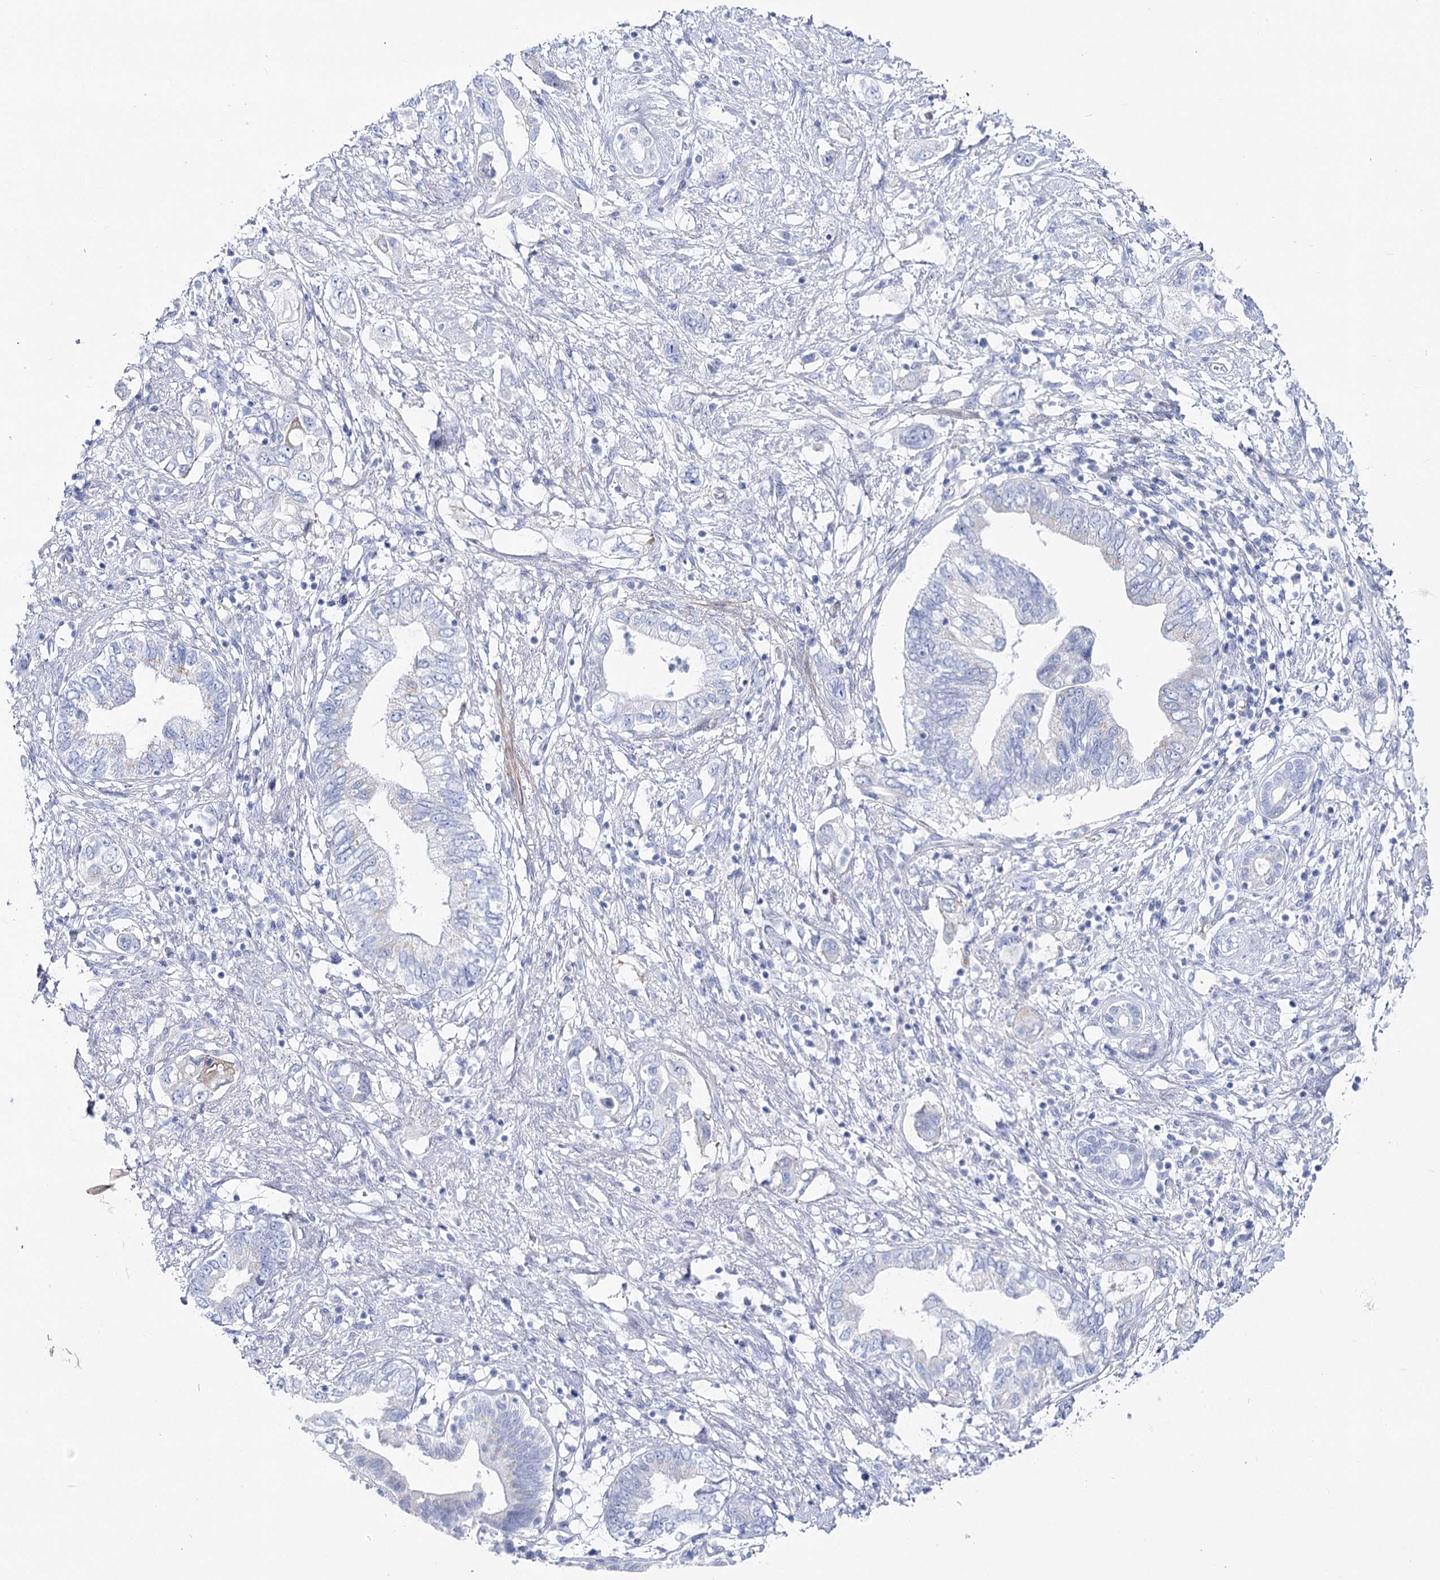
{"staining": {"intensity": "negative", "quantity": "none", "location": "none"}, "tissue": "pancreatic cancer", "cell_type": "Tumor cells", "image_type": "cancer", "snomed": [{"axis": "morphology", "description": "Adenocarcinoma, NOS"}, {"axis": "topography", "description": "Pancreas"}], "caption": "Immunohistochemistry (IHC) of pancreatic cancer reveals no expression in tumor cells.", "gene": "ANKRD23", "patient": {"sex": "female", "age": 73}}